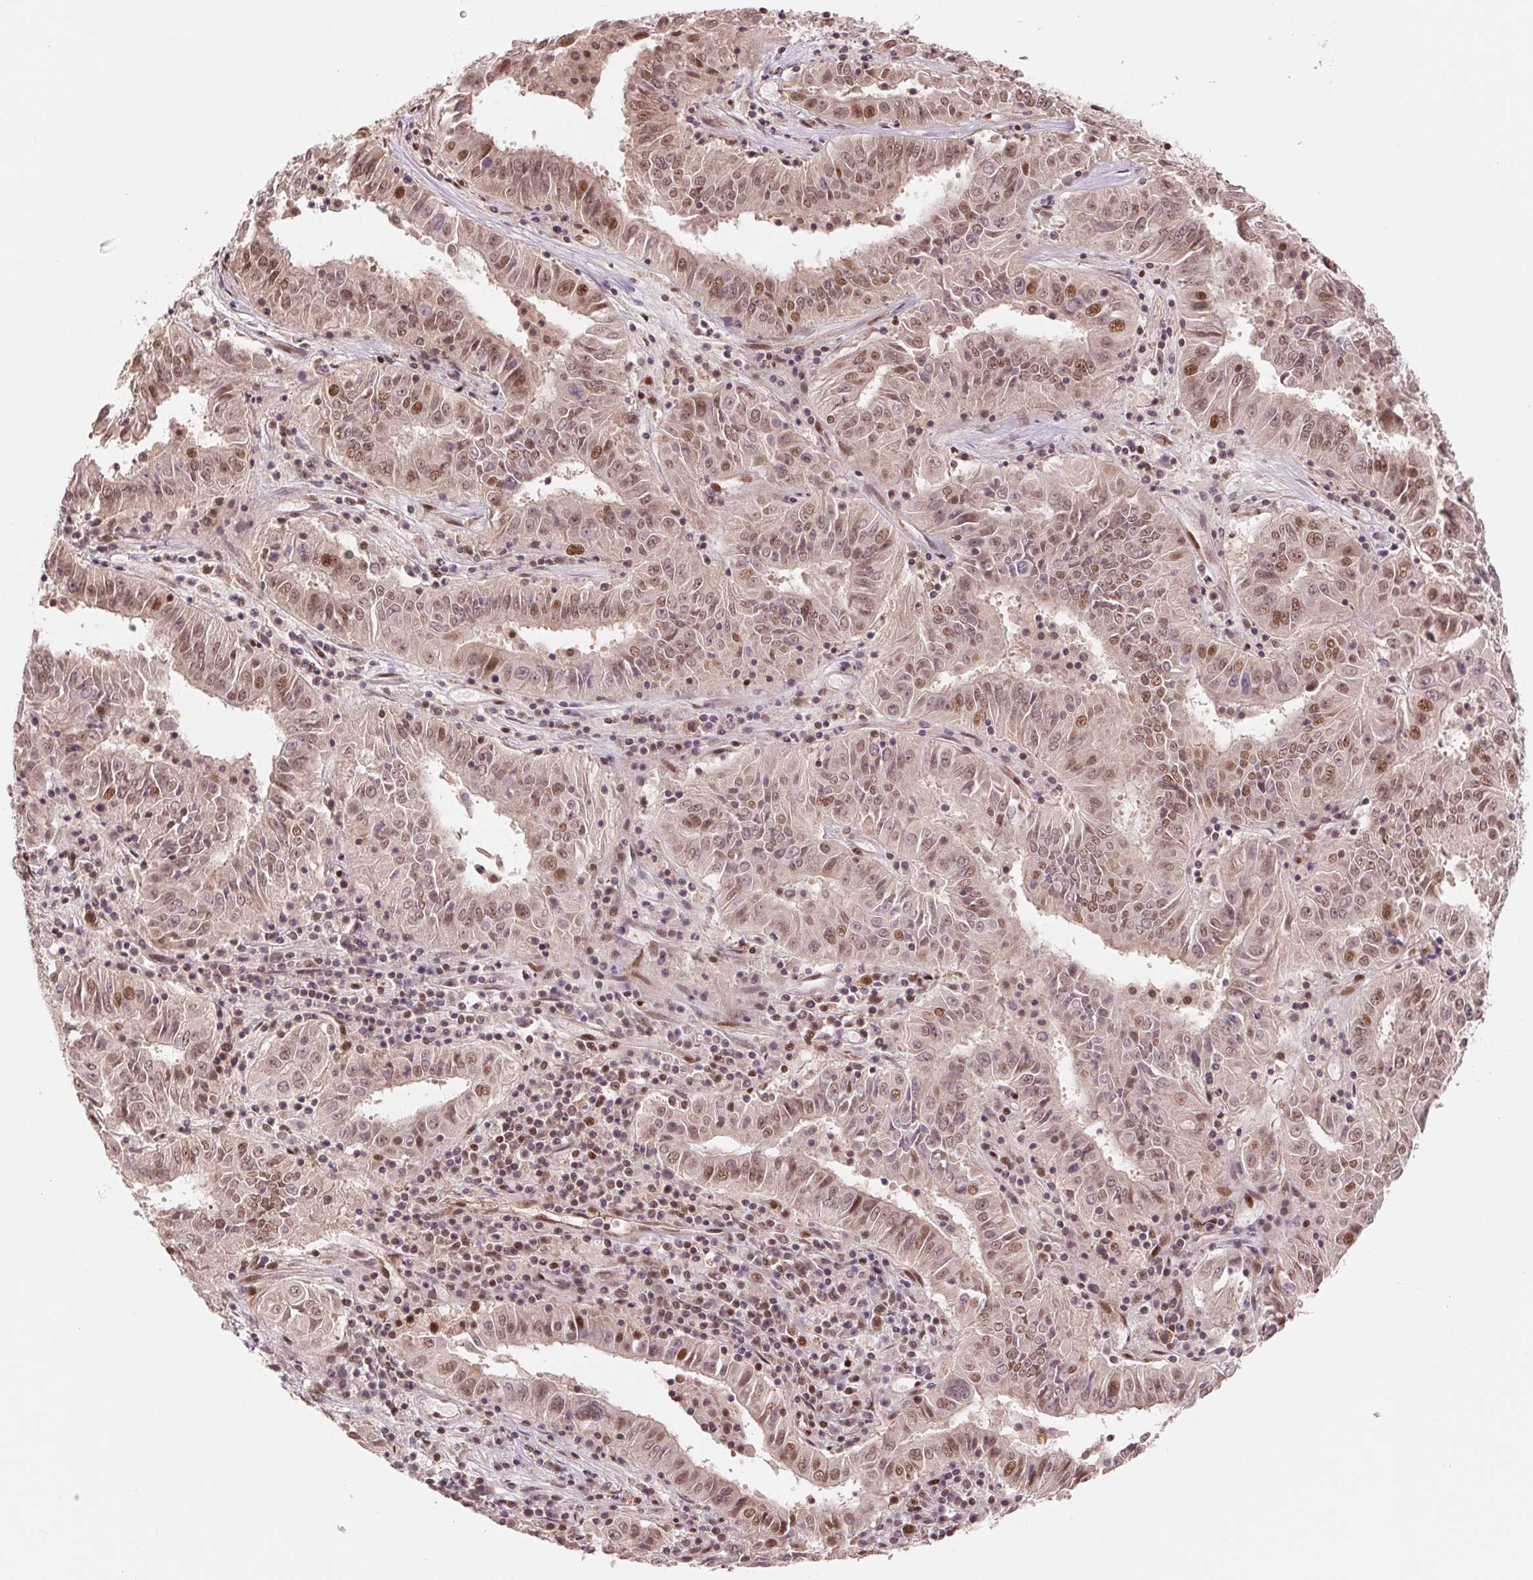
{"staining": {"intensity": "moderate", "quantity": ">75%", "location": "nuclear"}, "tissue": "pancreatic cancer", "cell_type": "Tumor cells", "image_type": "cancer", "snomed": [{"axis": "morphology", "description": "Adenocarcinoma, NOS"}, {"axis": "topography", "description": "Pancreas"}], "caption": "Pancreatic cancer (adenocarcinoma) was stained to show a protein in brown. There is medium levels of moderate nuclear expression in about >75% of tumor cells.", "gene": "TTLL9", "patient": {"sex": "male", "age": 63}}